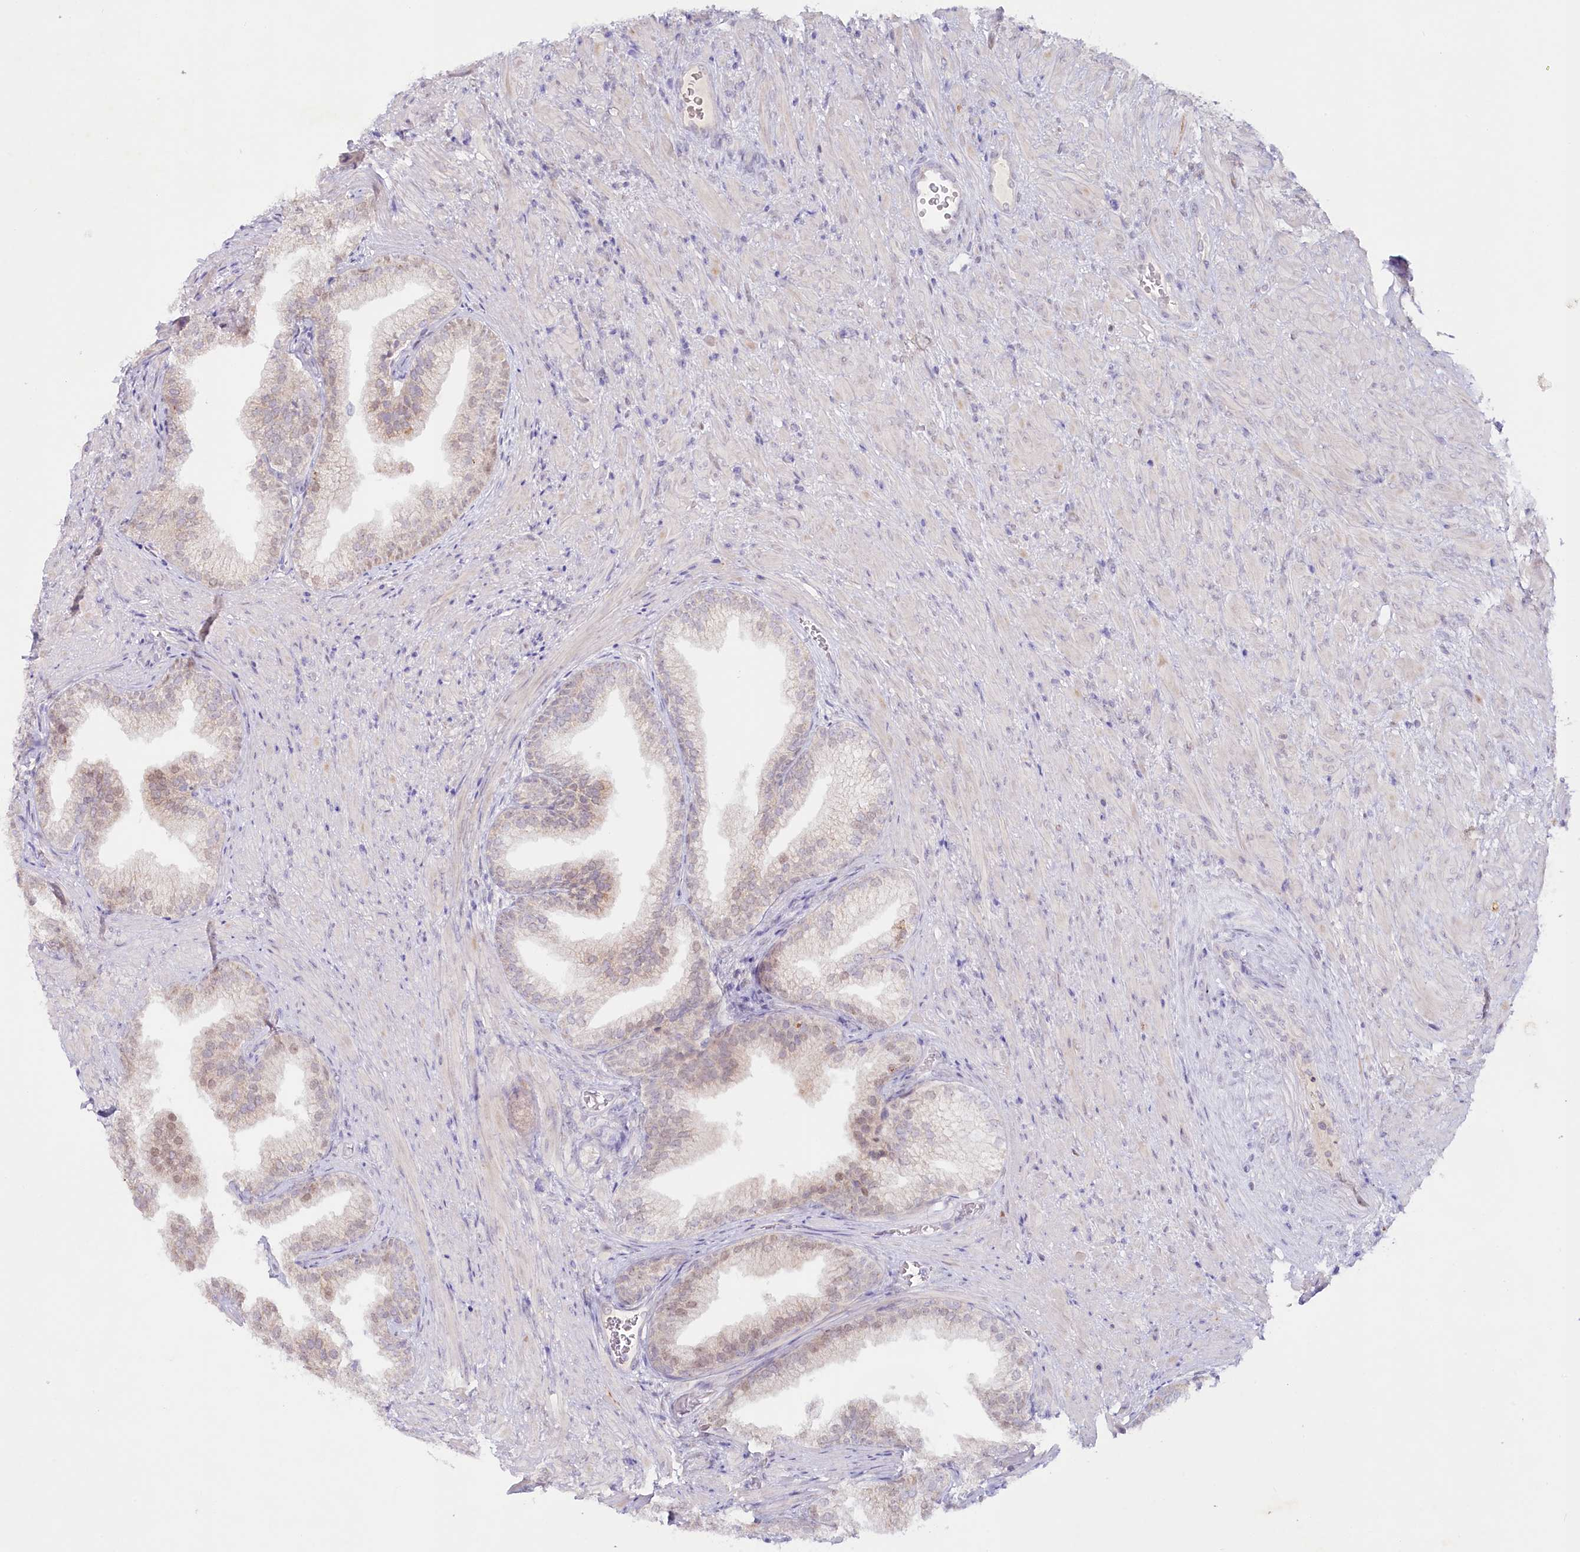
{"staining": {"intensity": "moderate", "quantity": ">75%", "location": "nuclear"}, "tissue": "prostate", "cell_type": "Glandular cells", "image_type": "normal", "snomed": [{"axis": "morphology", "description": "Normal tissue, NOS"}, {"axis": "topography", "description": "Prostate"}], "caption": "Immunohistochemical staining of normal prostate exhibits medium levels of moderate nuclear staining in approximately >75% of glandular cells. The staining was performed using DAB (3,3'-diaminobenzidine), with brown indicating positive protein expression. Nuclei are stained blue with hematoxylin.", "gene": "PSAPL1", "patient": {"sex": "male", "age": 76}}